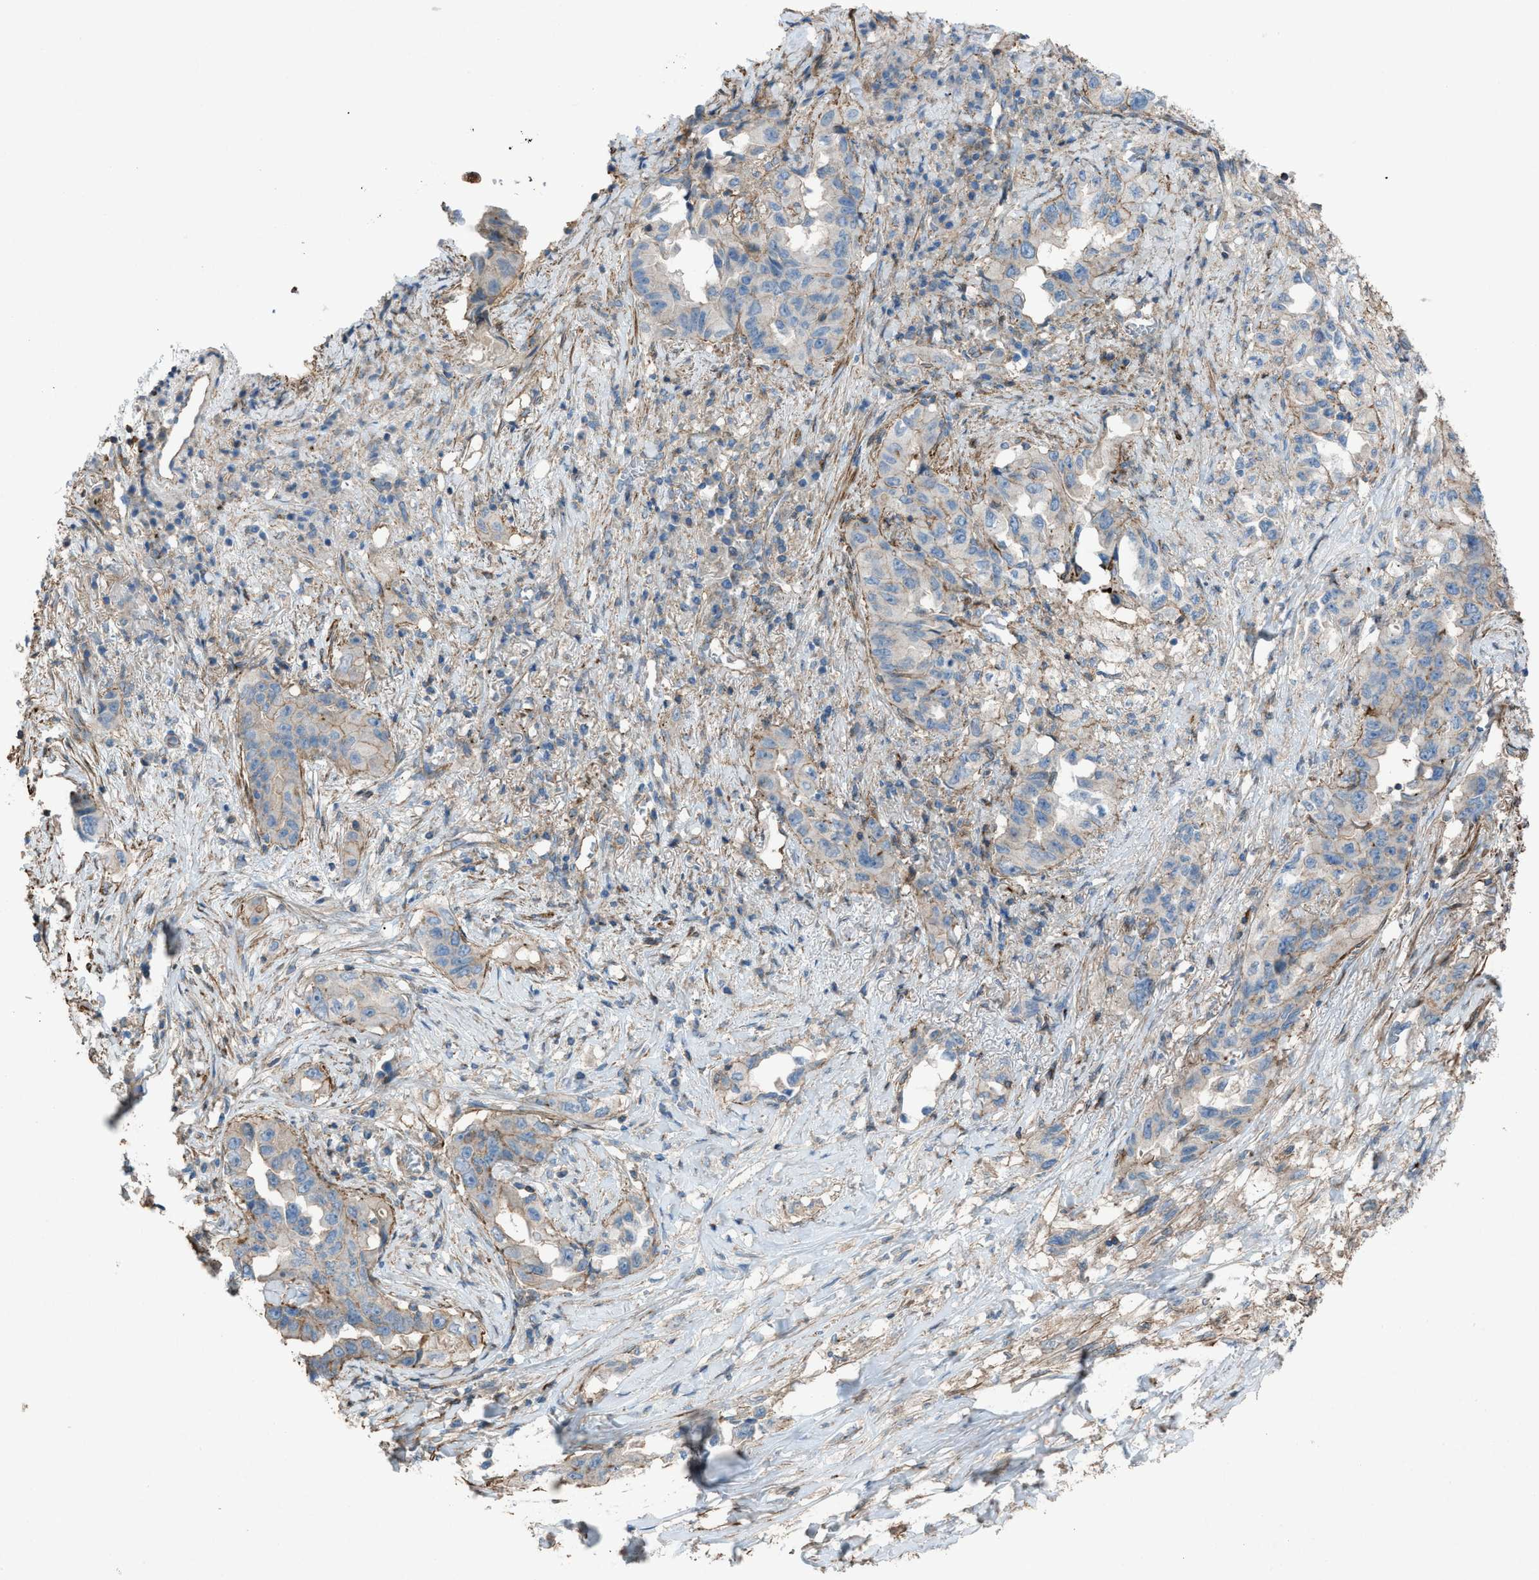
{"staining": {"intensity": "weak", "quantity": "<25%", "location": "cytoplasmic/membranous"}, "tissue": "lung cancer", "cell_type": "Tumor cells", "image_type": "cancer", "snomed": [{"axis": "morphology", "description": "Adenocarcinoma, NOS"}, {"axis": "topography", "description": "Lung"}], "caption": "A micrograph of lung cancer (adenocarcinoma) stained for a protein reveals no brown staining in tumor cells.", "gene": "NCK2", "patient": {"sex": "female", "age": 51}}